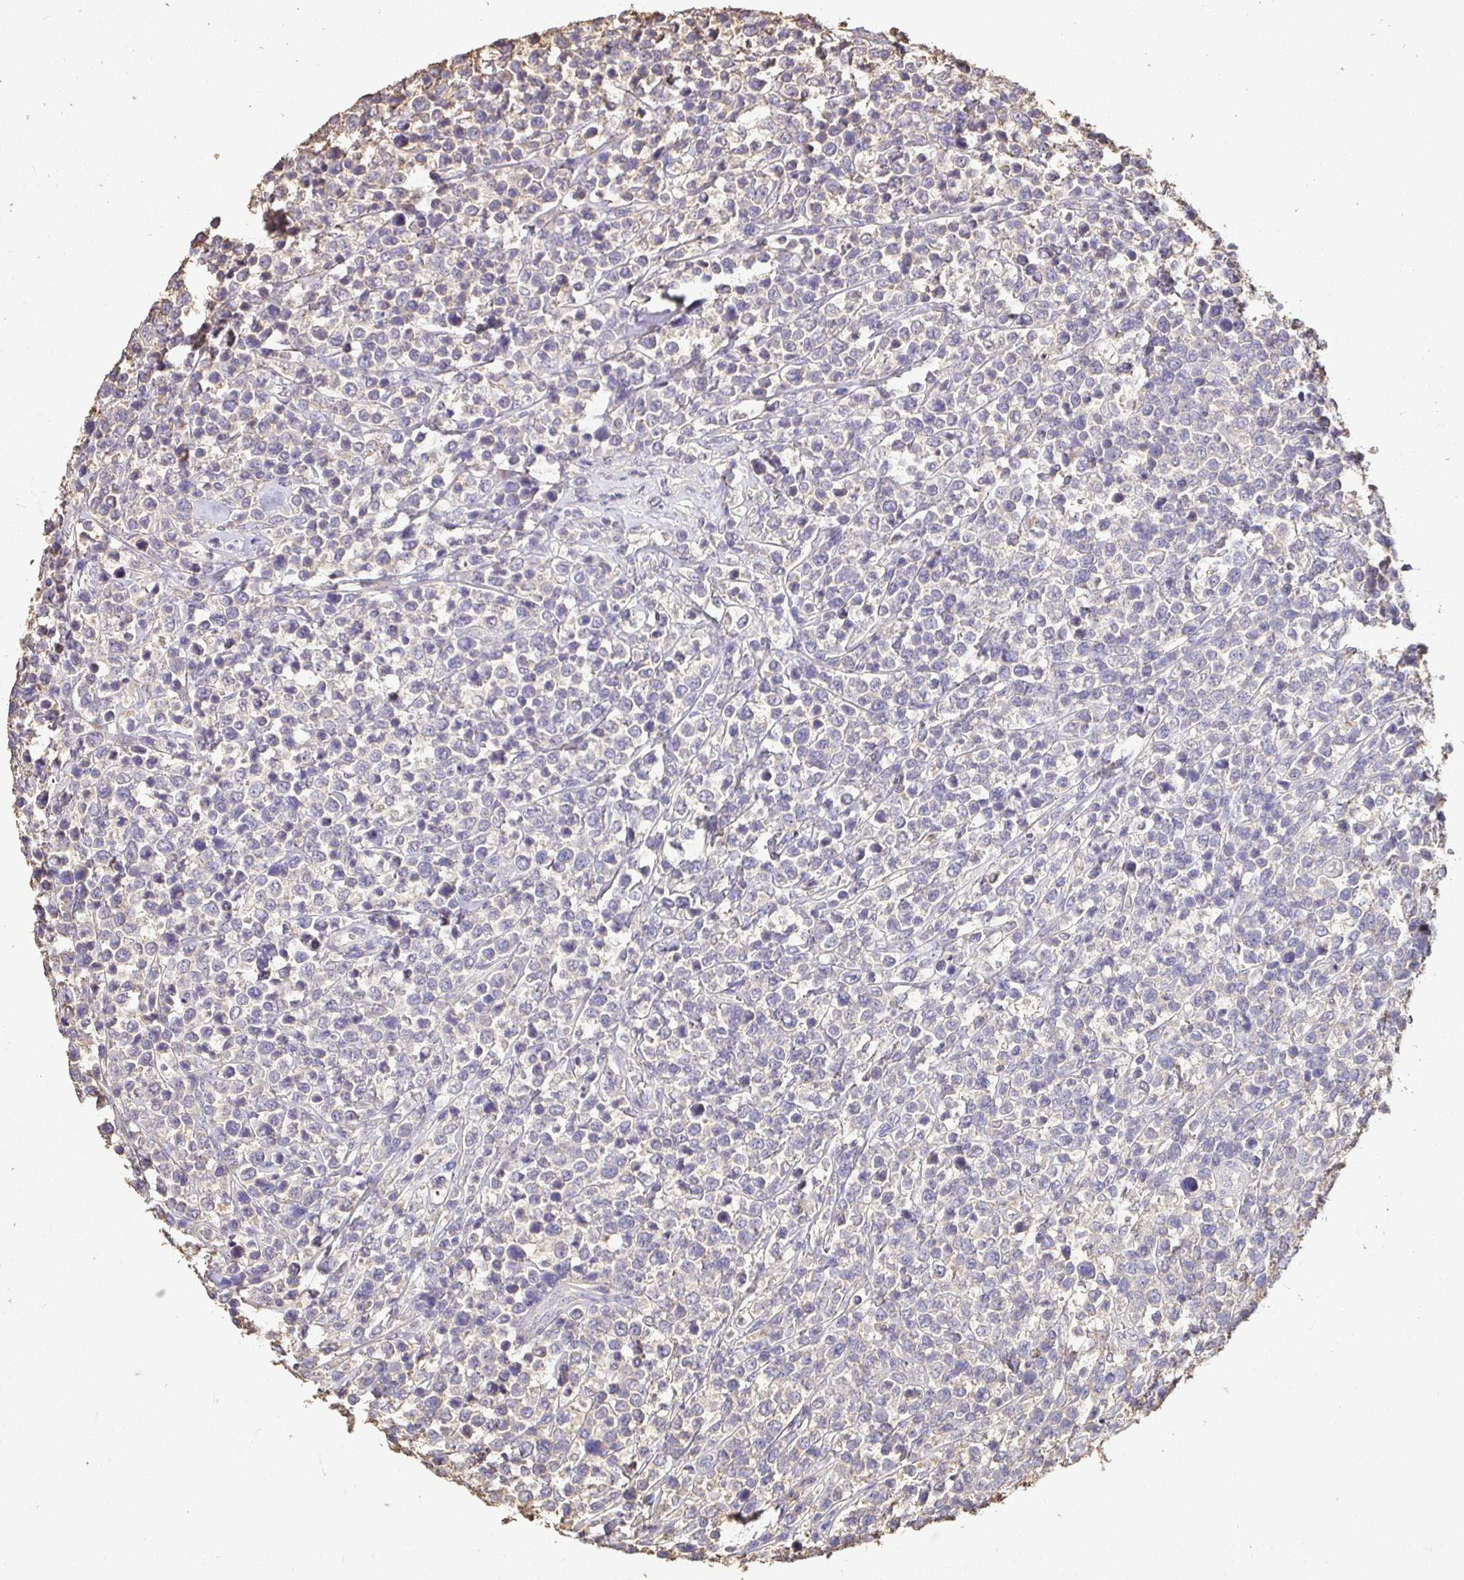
{"staining": {"intensity": "negative", "quantity": "none", "location": "none"}, "tissue": "lymphoma", "cell_type": "Tumor cells", "image_type": "cancer", "snomed": [{"axis": "morphology", "description": "Malignant lymphoma, non-Hodgkin's type, High grade"}, {"axis": "topography", "description": "Soft tissue"}], "caption": "Immunohistochemical staining of human lymphoma reveals no significant expression in tumor cells. (Brightfield microscopy of DAB (3,3'-diaminobenzidine) IHC at high magnification).", "gene": "MAPK8IP3", "patient": {"sex": "female", "age": 56}}